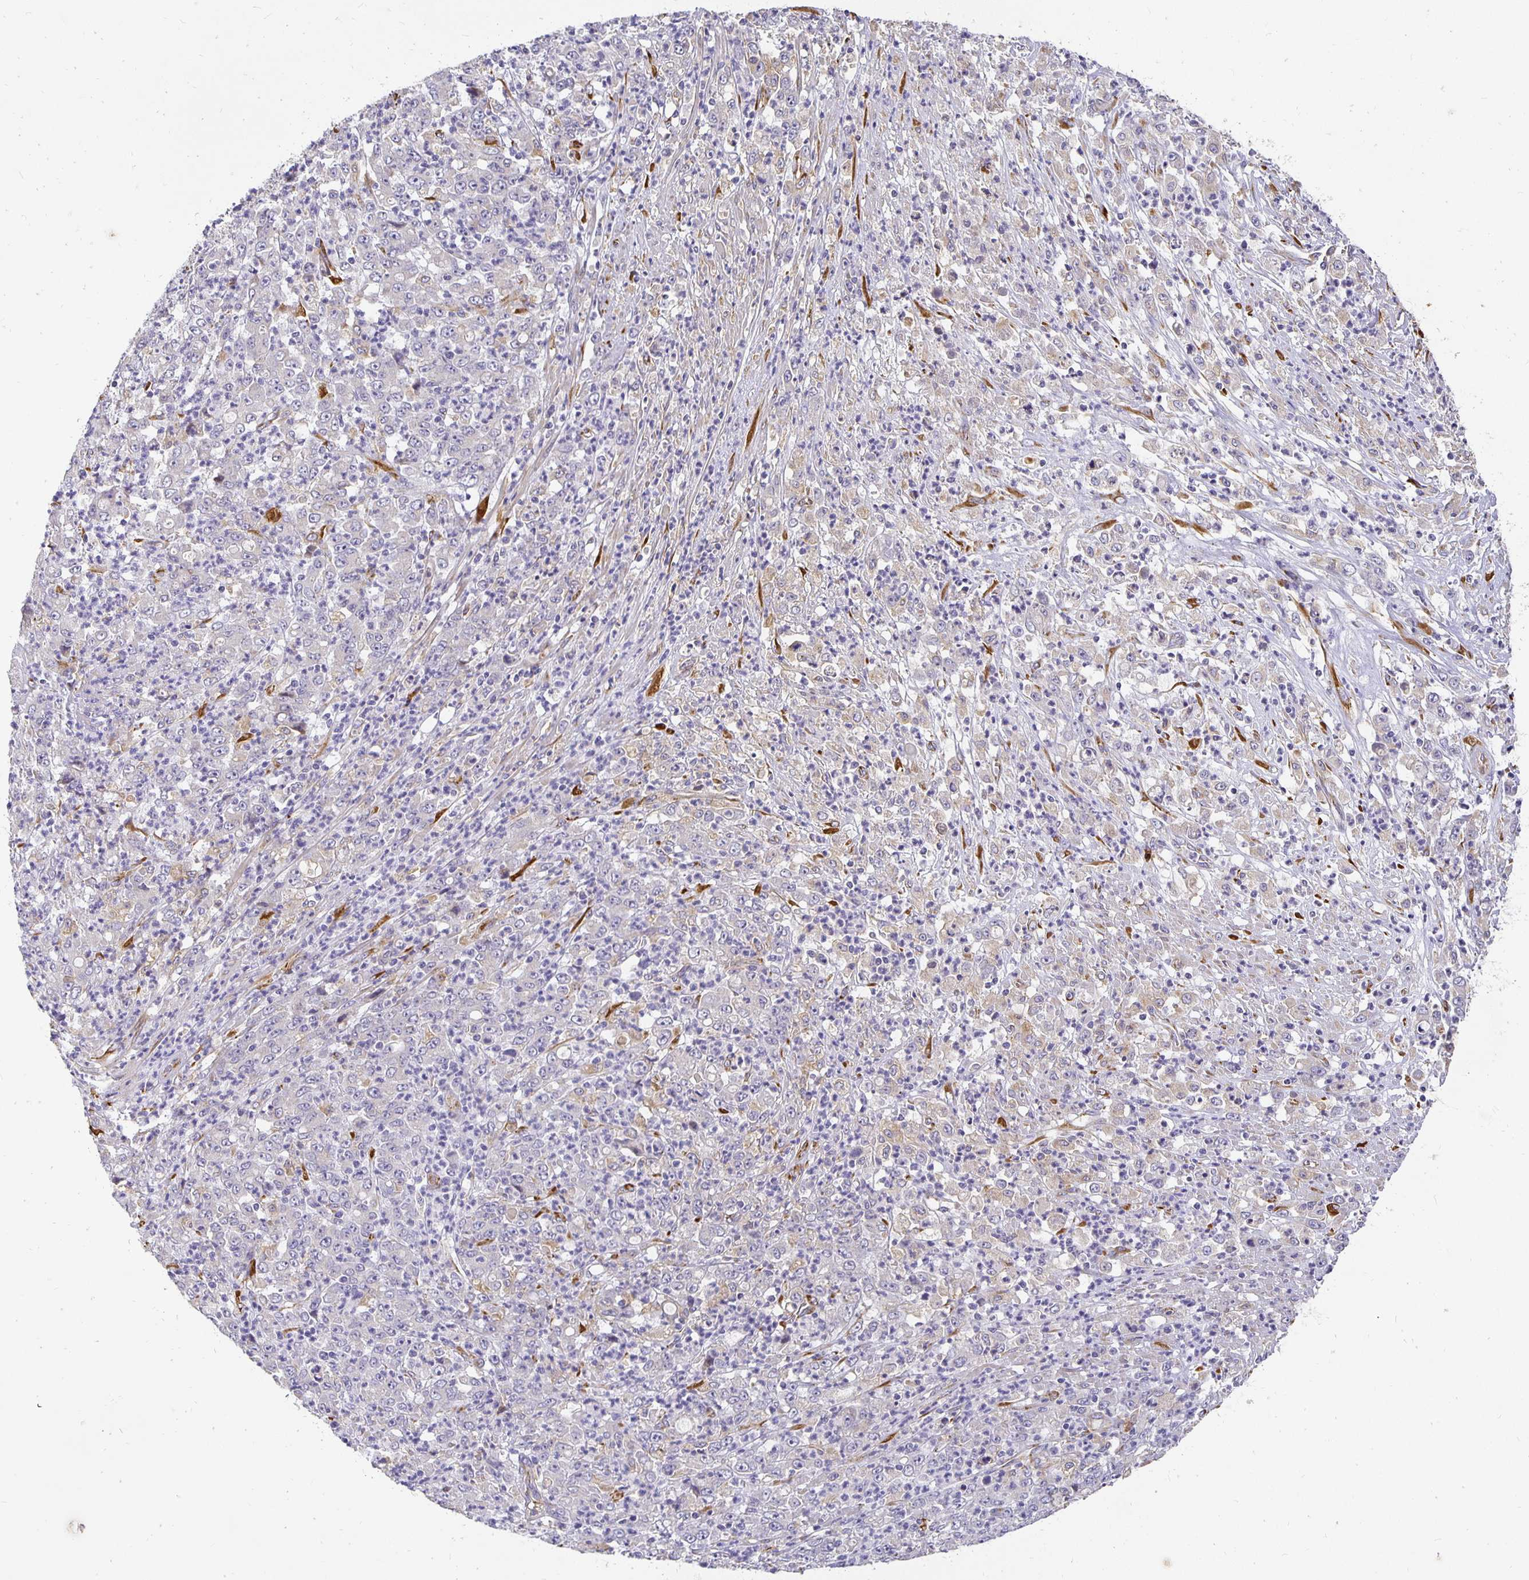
{"staining": {"intensity": "negative", "quantity": "none", "location": "none"}, "tissue": "stomach cancer", "cell_type": "Tumor cells", "image_type": "cancer", "snomed": [{"axis": "morphology", "description": "Adenocarcinoma, NOS"}, {"axis": "topography", "description": "Stomach, lower"}], "caption": "High magnification brightfield microscopy of stomach cancer (adenocarcinoma) stained with DAB (3,3'-diaminobenzidine) (brown) and counterstained with hematoxylin (blue): tumor cells show no significant positivity.", "gene": "PLOD1", "patient": {"sex": "female", "age": 71}}